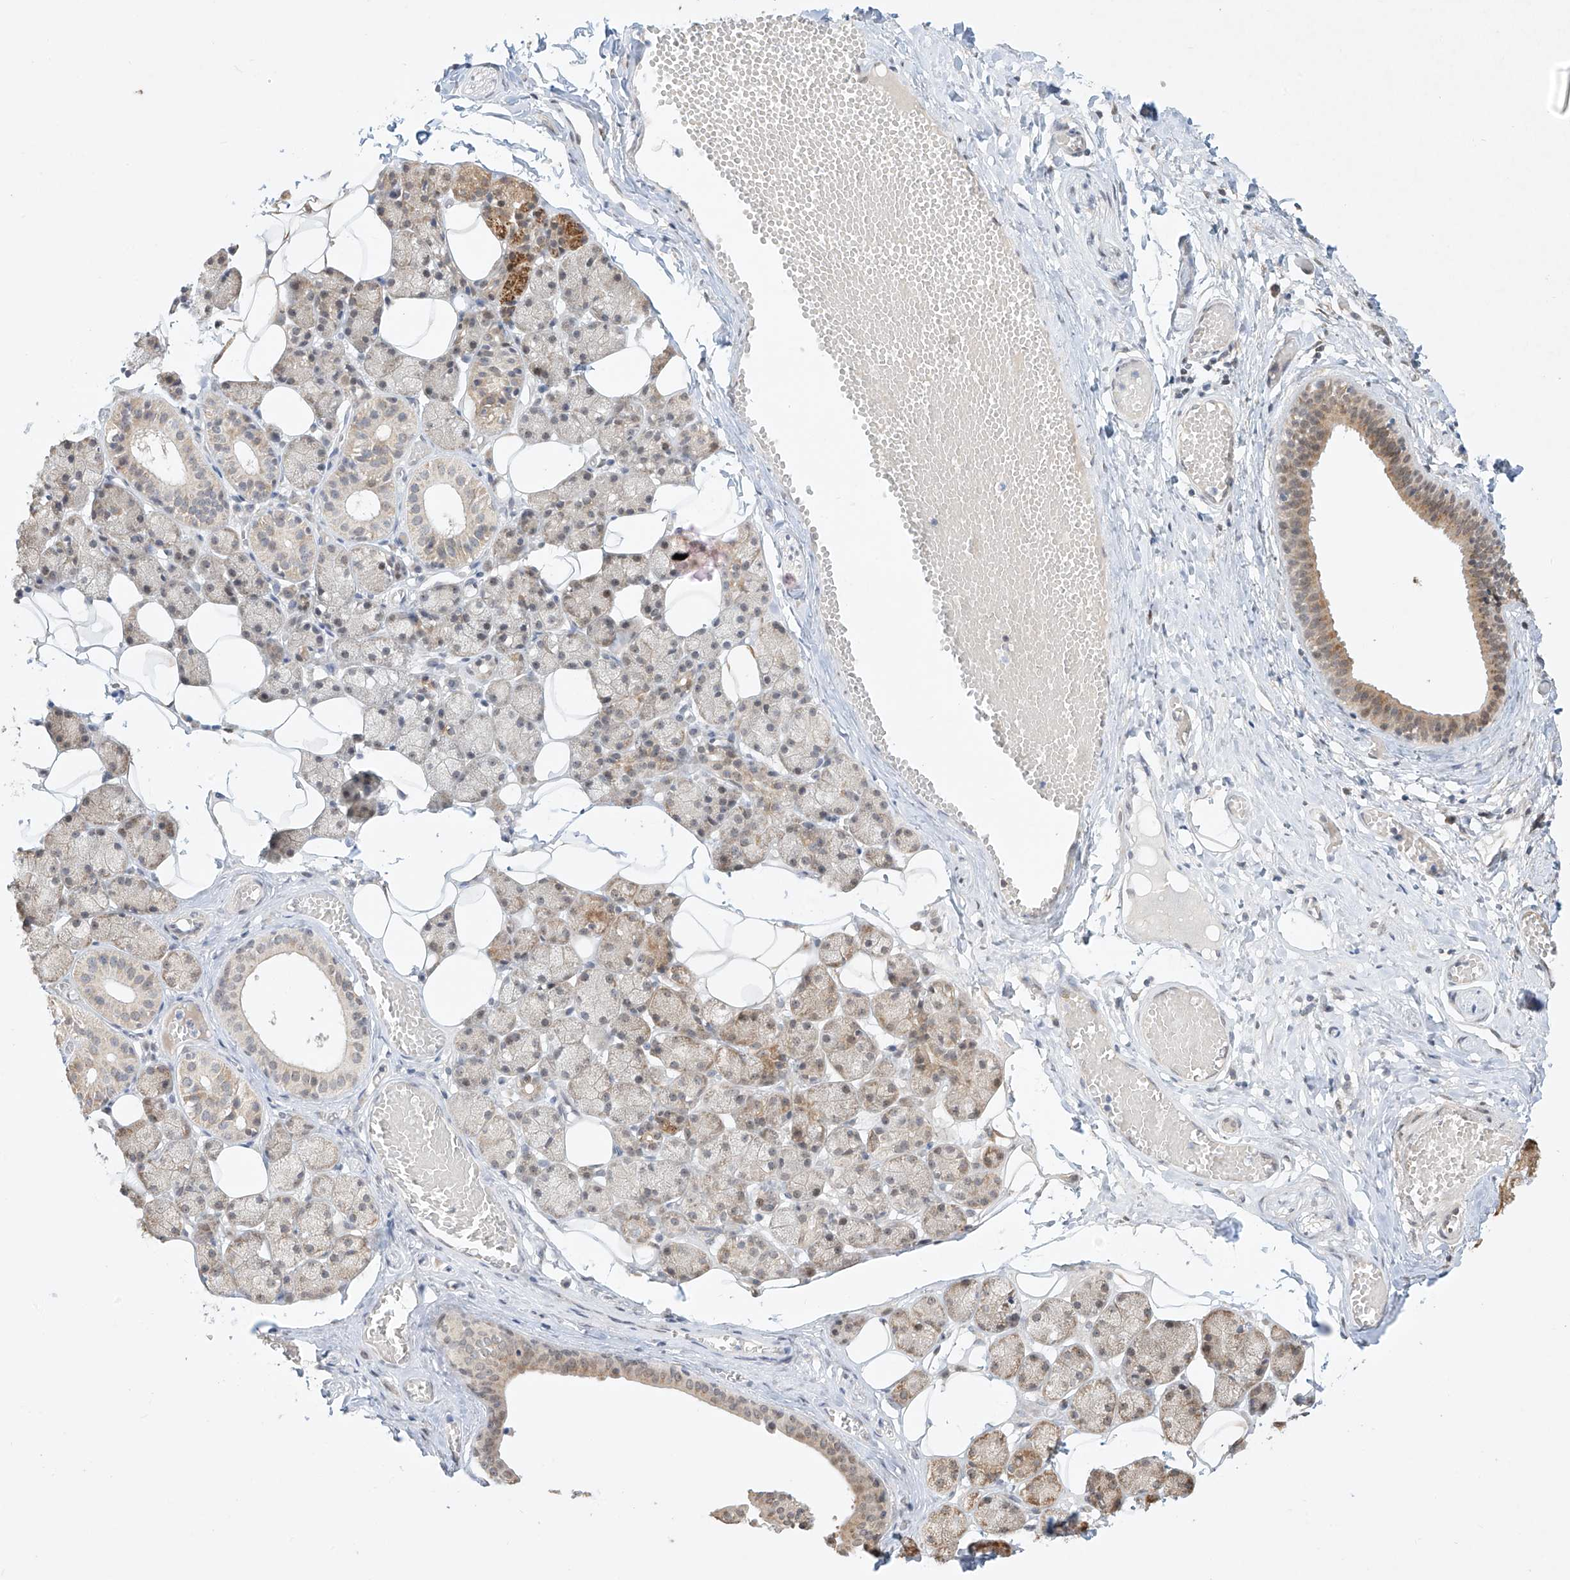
{"staining": {"intensity": "moderate", "quantity": "25%-75%", "location": "cytoplasmic/membranous"}, "tissue": "salivary gland", "cell_type": "Glandular cells", "image_type": "normal", "snomed": [{"axis": "morphology", "description": "Normal tissue, NOS"}, {"axis": "topography", "description": "Salivary gland"}], "caption": "Immunohistochemical staining of normal salivary gland demonstrates moderate cytoplasmic/membranous protein positivity in approximately 25%-75% of glandular cells. Ihc stains the protein in brown and the nuclei are stained blue.", "gene": "TASP1", "patient": {"sex": "female", "age": 33}}